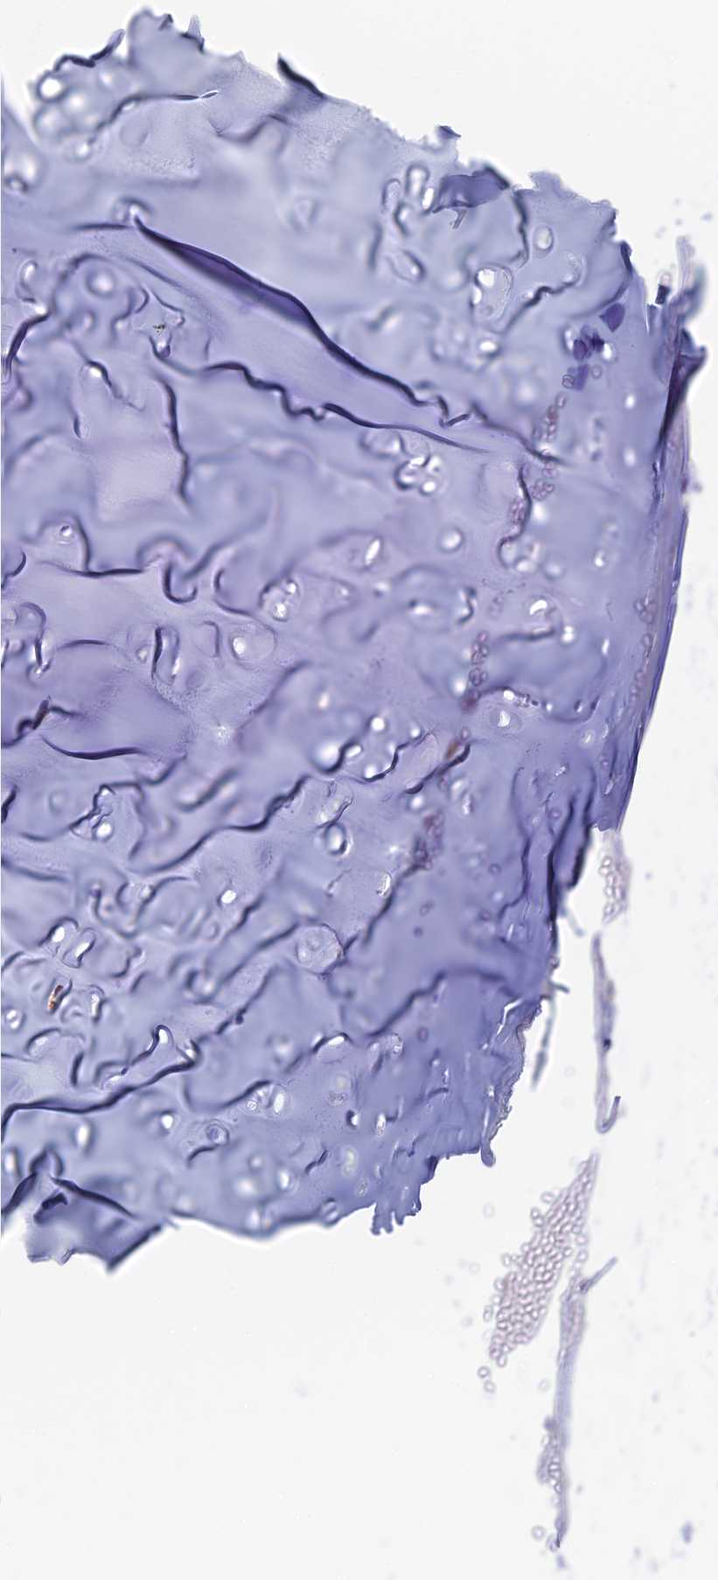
{"staining": {"intensity": "negative", "quantity": "none", "location": "none"}, "tissue": "adipose tissue", "cell_type": "Adipocytes", "image_type": "normal", "snomed": [{"axis": "morphology", "description": "Normal tissue, NOS"}, {"axis": "morphology", "description": "Basal cell carcinoma"}, {"axis": "topography", "description": "Cartilage tissue"}, {"axis": "topography", "description": "Nasopharynx"}, {"axis": "topography", "description": "Oral tissue"}], "caption": "This is a photomicrograph of immunohistochemistry (IHC) staining of unremarkable adipose tissue, which shows no positivity in adipocytes.", "gene": "ETFRF1", "patient": {"sex": "female", "age": 77}}